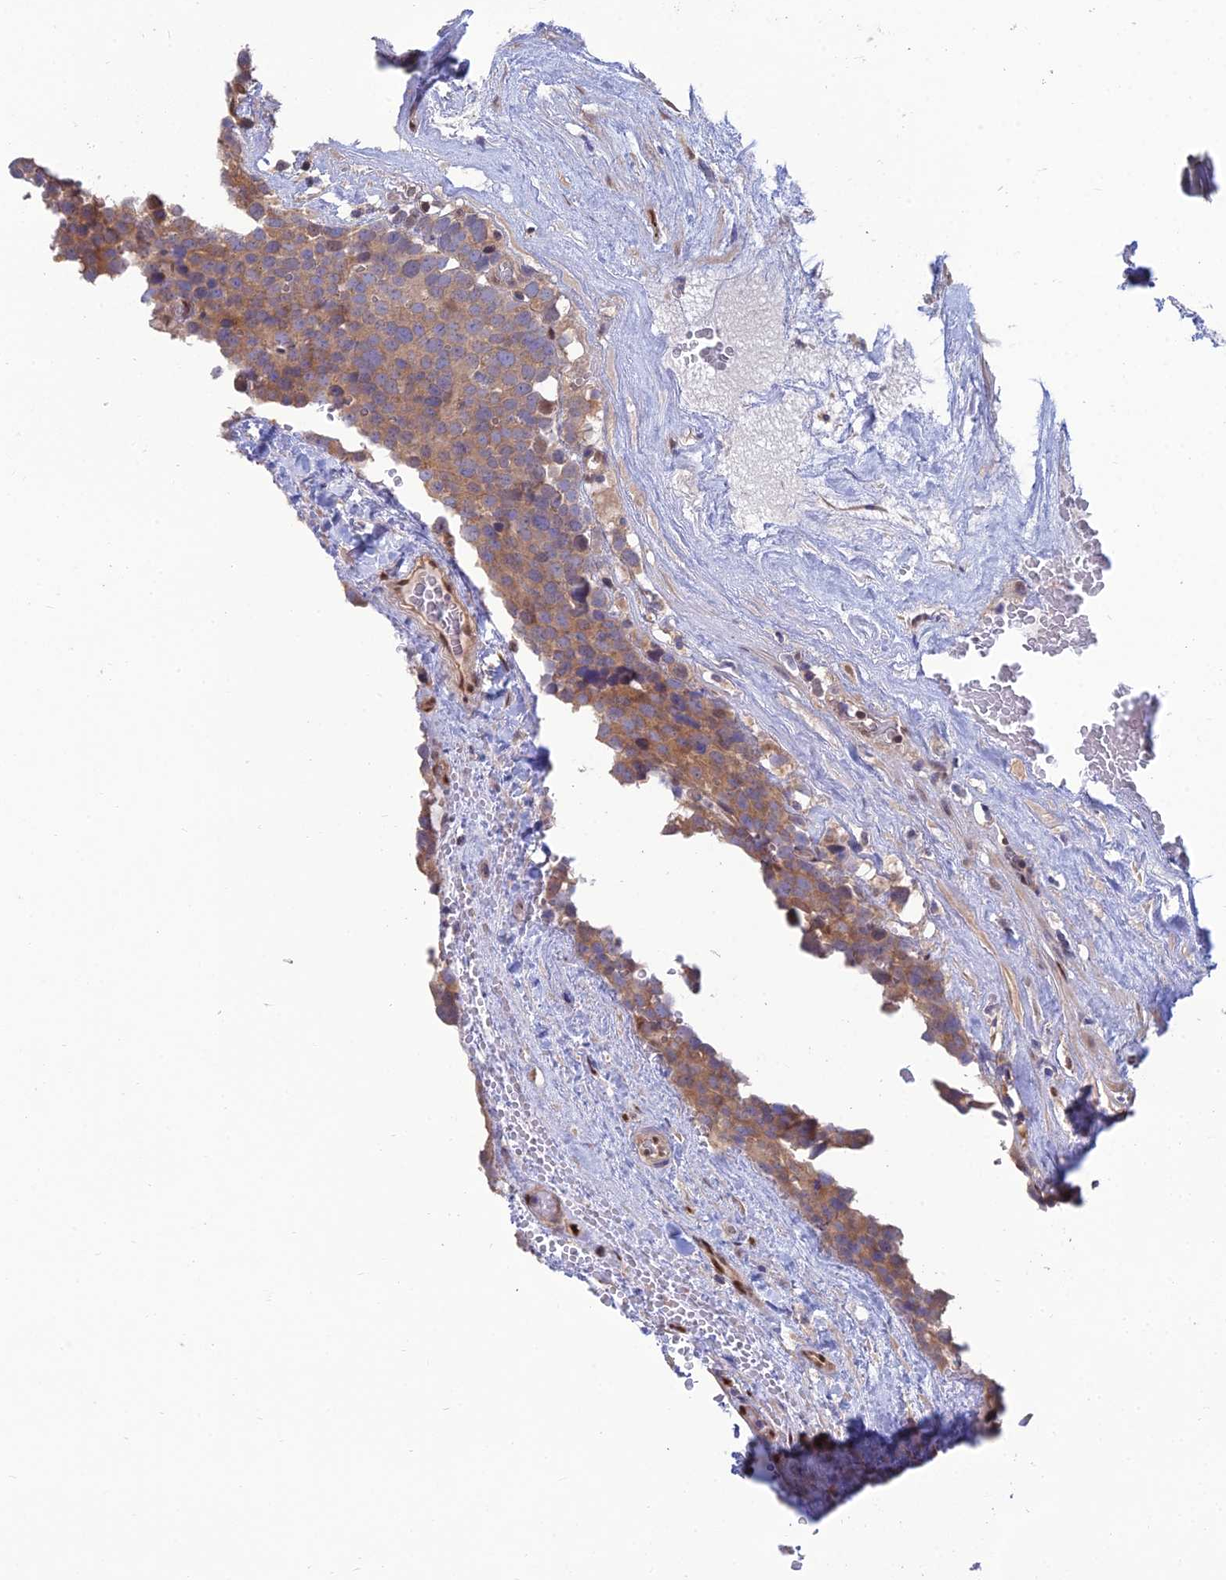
{"staining": {"intensity": "moderate", "quantity": ">75%", "location": "cytoplasmic/membranous"}, "tissue": "testis cancer", "cell_type": "Tumor cells", "image_type": "cancer", "snomed": [{"axis": "morphology", "description": "Seminoma, NOS"}, {"axis": "topography", "description": "Testis"}], "caption": "Testis cancer stained for a protein (brown) demonstrates moderate cytoplasmic/membranous positive staining in approximately >75% of tumor cells.", "gene": "DNPEP", "patient": {"sex": "male", "age": 71}}